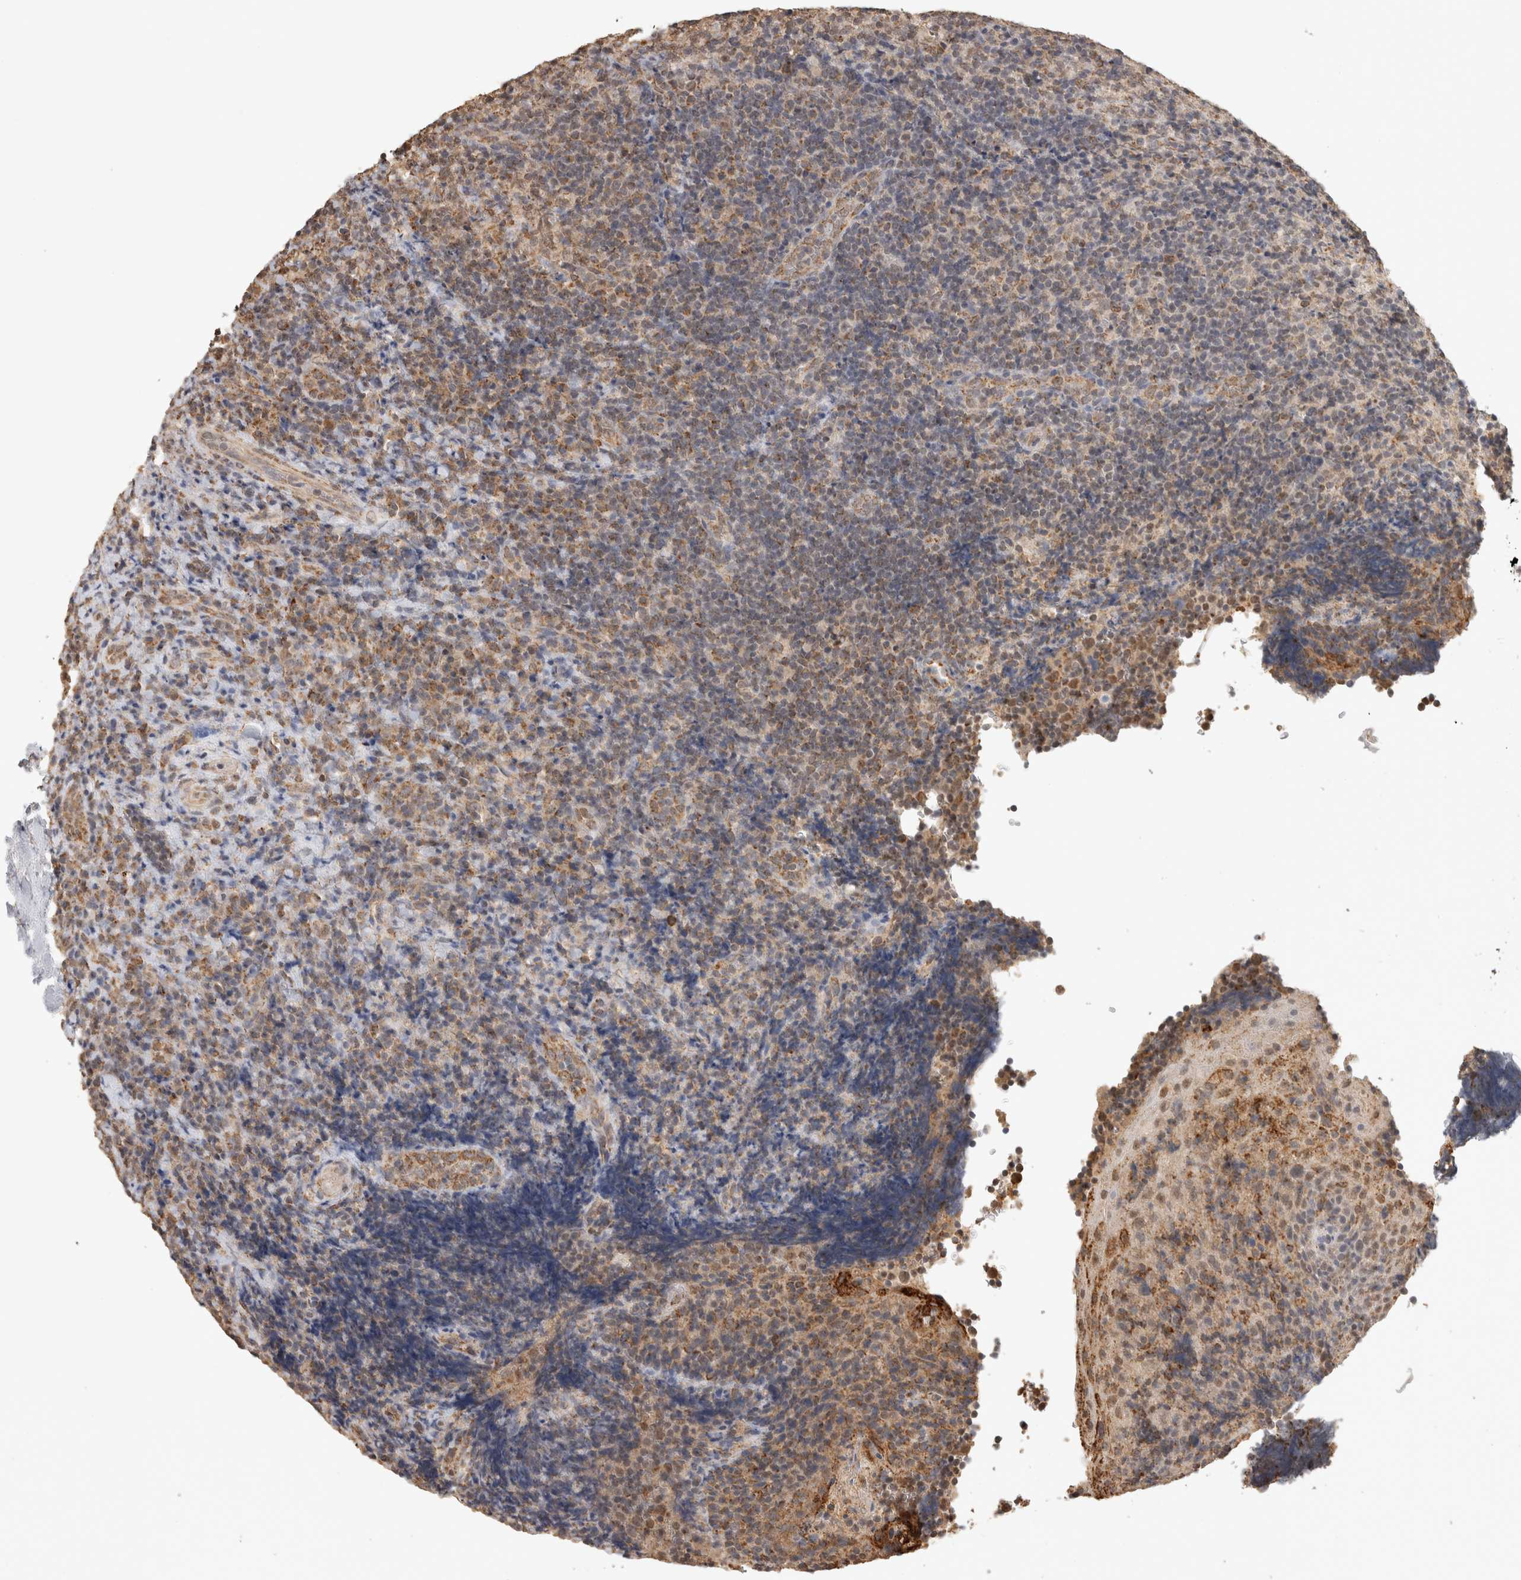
{"staining": {"intensity": "moderate", "quantity": "<25%", "location": "cytoplasmic/membranous"}, "tissue": "lymphoma", "cell_type": "Tumor cells", "image_type": "cancer", "snomed": [{"axis": "morphology", "description": "Malignant lymphoma, non-Hodgkin's type, High grade"}, {"axis": "topography", "description": "Tonsil"}], "caption": "Lymphoma stained with IHC shows moderate cytoplasmic/membranous positivity in approximately <25% of tumor cells.", "gene": "BNIP3L", "patient": {"sex": "female", "age": 36}}